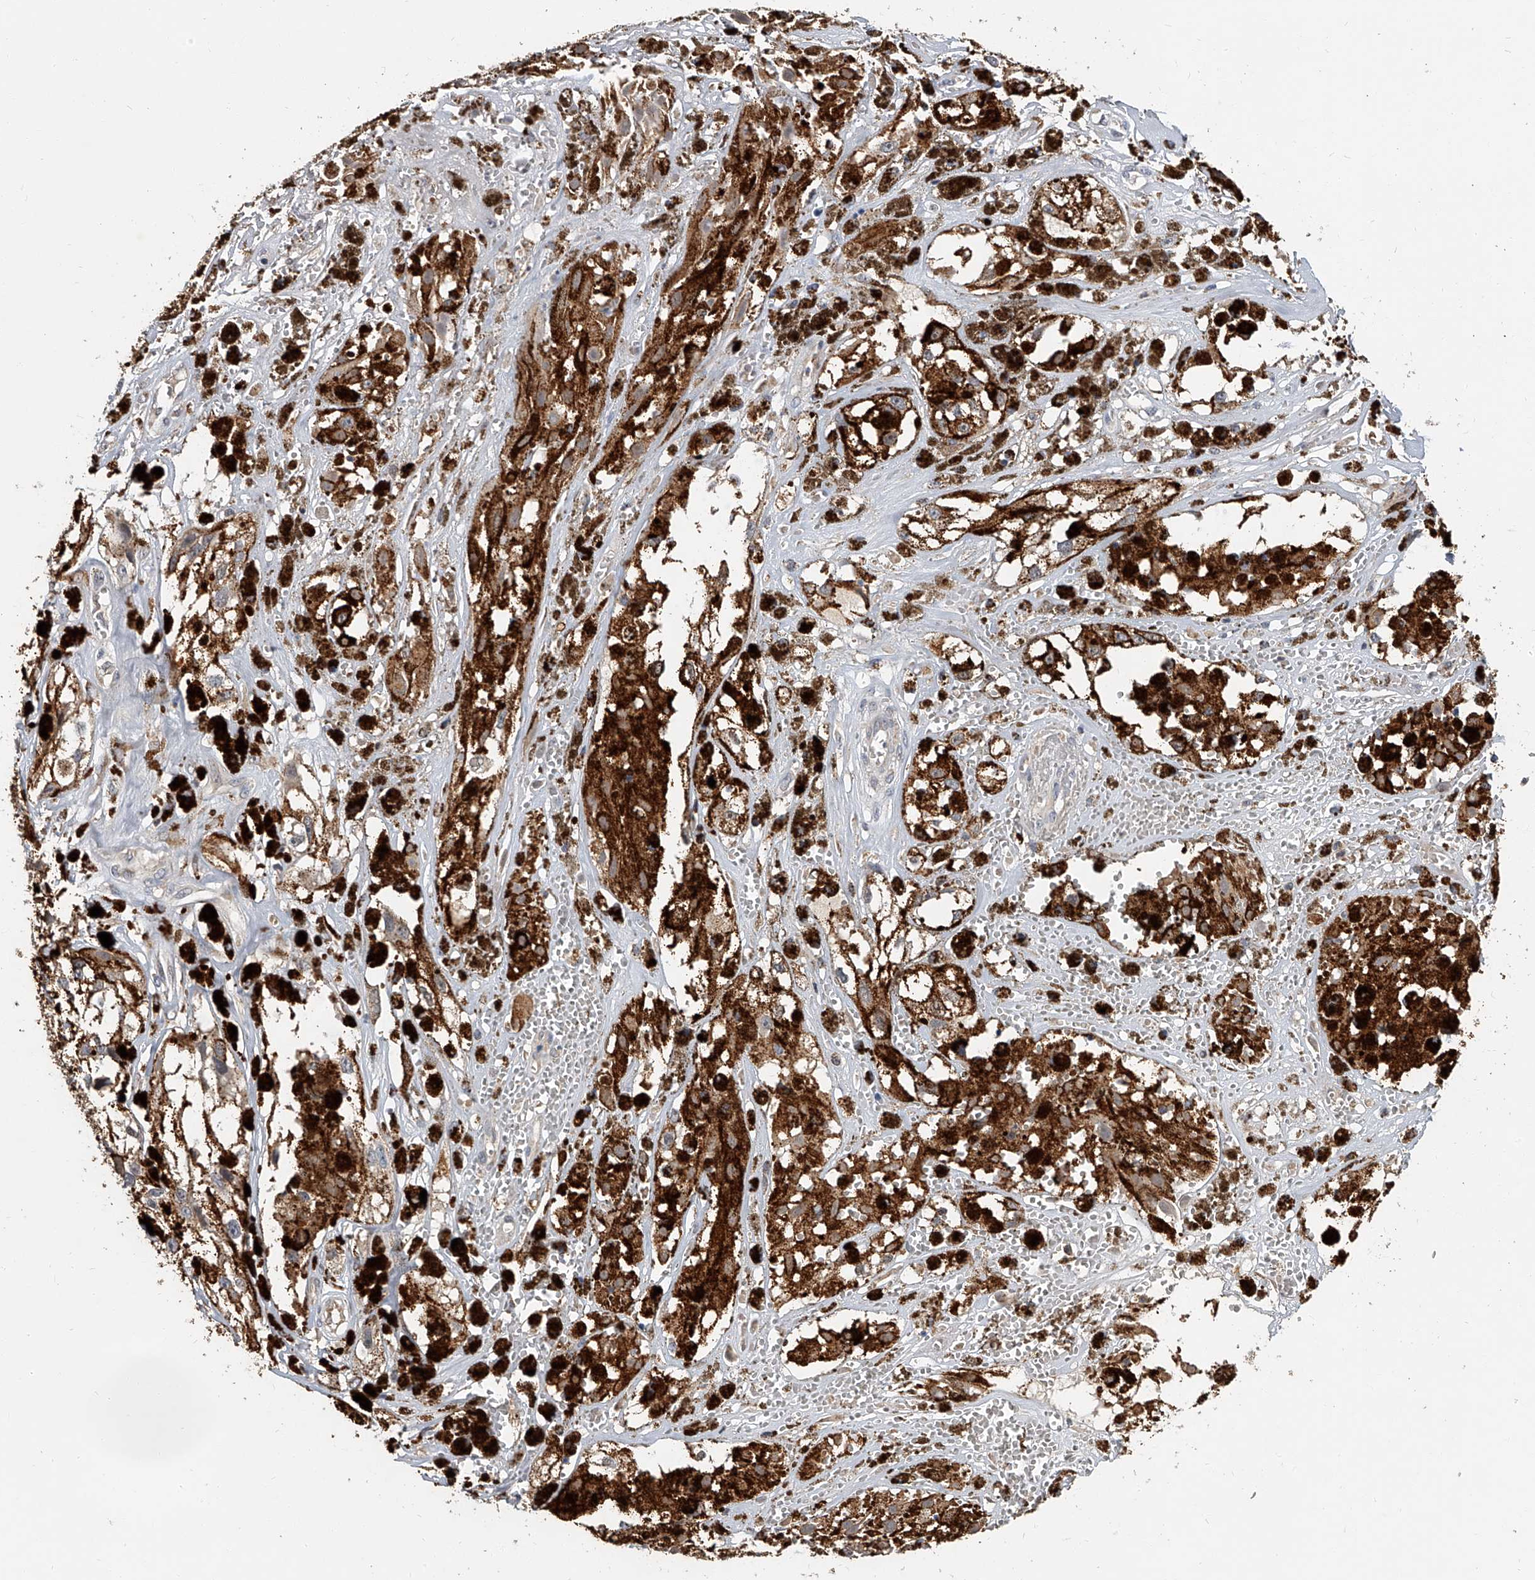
{"staining": {"intensity": "moderate", "quantity": ">75%", "location": "cytoplasmic/membranous"}, "tissue": "melanoma", "cell_type": "Tumor cells", "image_type": "cancer", "snomed": [{"axis": "morphology", "description": "Malignant melanoma, NOS"}, {"axis": "topography", "description": "Skin"}], "caption": "Human melanoma stained with a brown dye demonstrates moderate cytoplasmic/membranous positive positivity in approximately >75% of tumor cells.", "gene": "JAG2", "patient": {"sex": "male", "age": 88}}